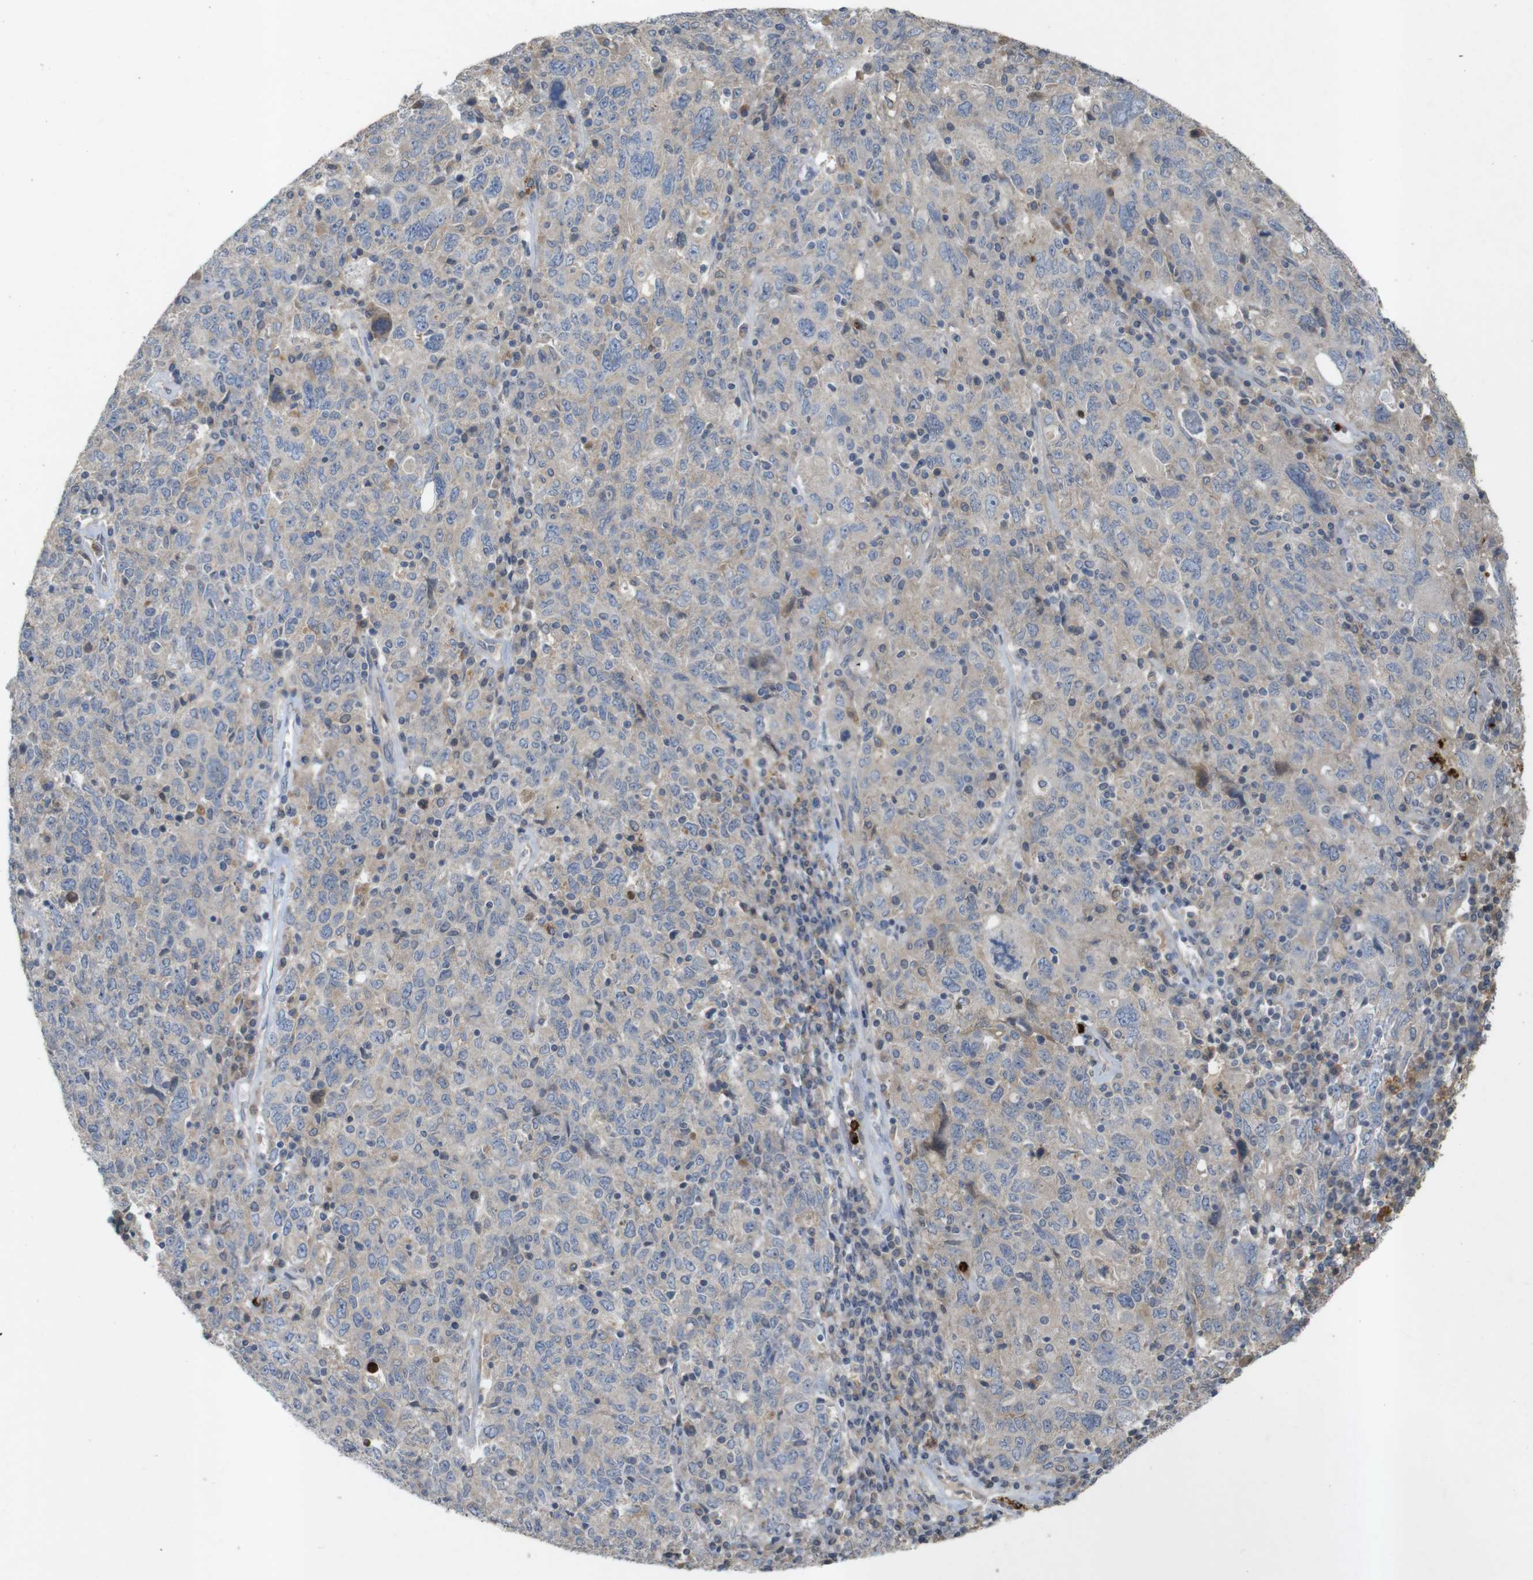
{"staining": {"intensity": "weak", "quantity": "<25%", "location": "cytoplasmic/membranous"}, "tissue": "ovarian cancer", "cell_type": "Tumor cells", "image_type": "cancer", "snomed": [{"axis": "morphology", "description": "Carcinoma, endometroid"}, {"axis": "topography", "description": "Ovary"}], "caption": "Ovarian cancer was stained to show a protein in brown. There is no significant expression in tumor cells. (IHC, brightfield microscopy, high magnification).", "gene": "TSPAN14", "patient": {"sex": "female", "age": 62}}